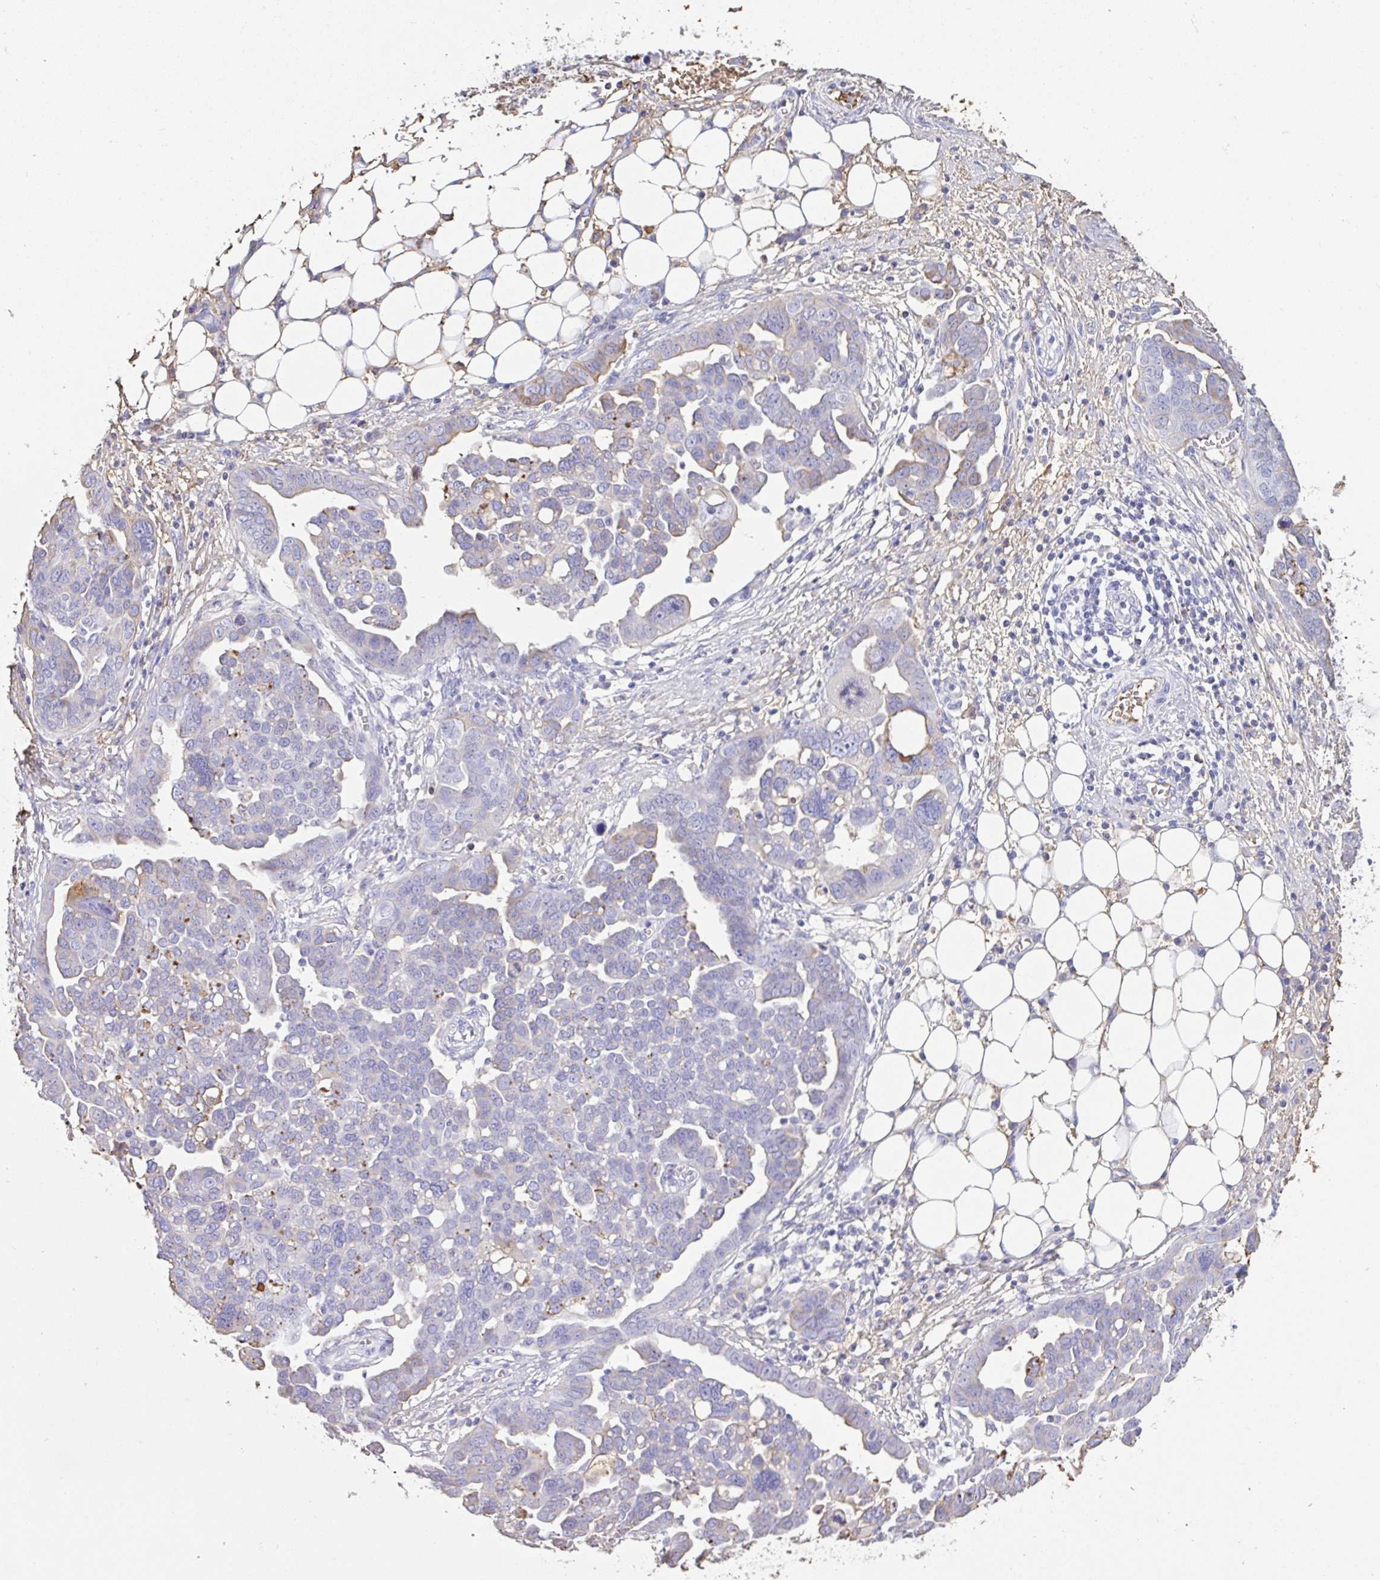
{"staining": {"intensity": "moderate", "quantity": "<25%", "location": "cytoplasmic/membranous"}, "tissue": "ovarian cancer", "cell_type": "Tumor cells", "image_type": "cancer", "snomed": [{"axis": "morphology", "description": "Cystadenocarcinoma, serous, NOS"}, {"axis": "topography", "description": "Ovary"}], "caption": "The immunohistochemical stain shows moderate cytoplasmic/membranous staining in tumor cells of ovarian serous cystadenocarcinoma tissue. (brown staining indicates protein expression, while blue staining denotes nuclei).", "gene": "HOXC12", "patient": {"sex": "female", "age": 59}}